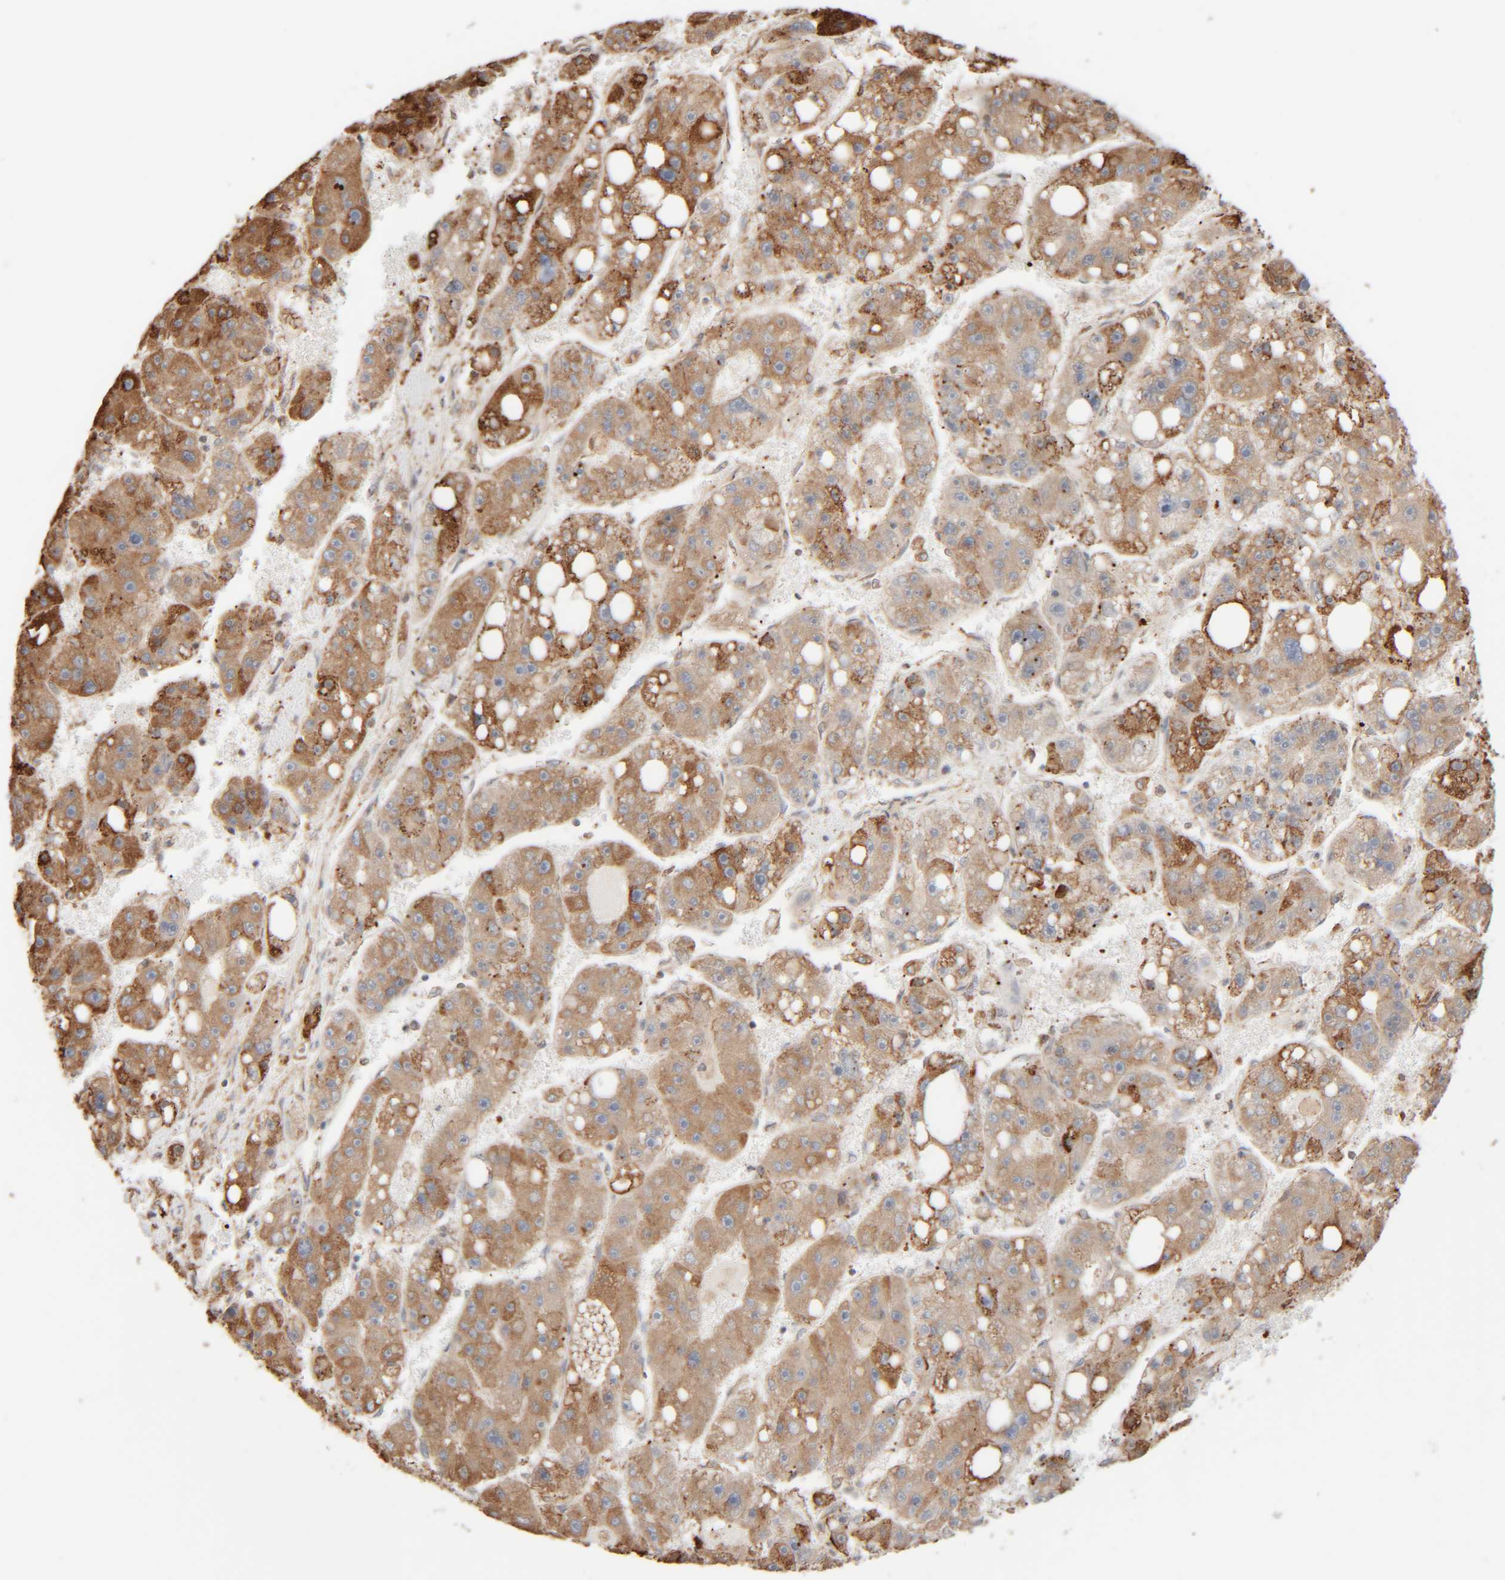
{"staining": {"intensity": "moderate", "quantity": ">75%", "location": "cytoplasmic/membranous"}, "tissue": "liver cancer", "cell_type": "Tumor cells", "image_type": "cancer", "snomed": [{"axis": "morphology", "description": "Carcinoma, Hepatocellular, NOS"}, {"axis": "topography", "description": "Liver"}], "caption": "IHC photomicrograph of neoplastic tissue: hepatocellular carcinoma (liver) stained using immunohistochemistry (IHC) shows medium levels of moderate protein expression localized specifically in the cytoplasmic/membranous of tumor cells, appearing as a cytoplasmic/membranous brown color.", "gene": "INTS1", "patient": {"sex": "female", "age": 61}}